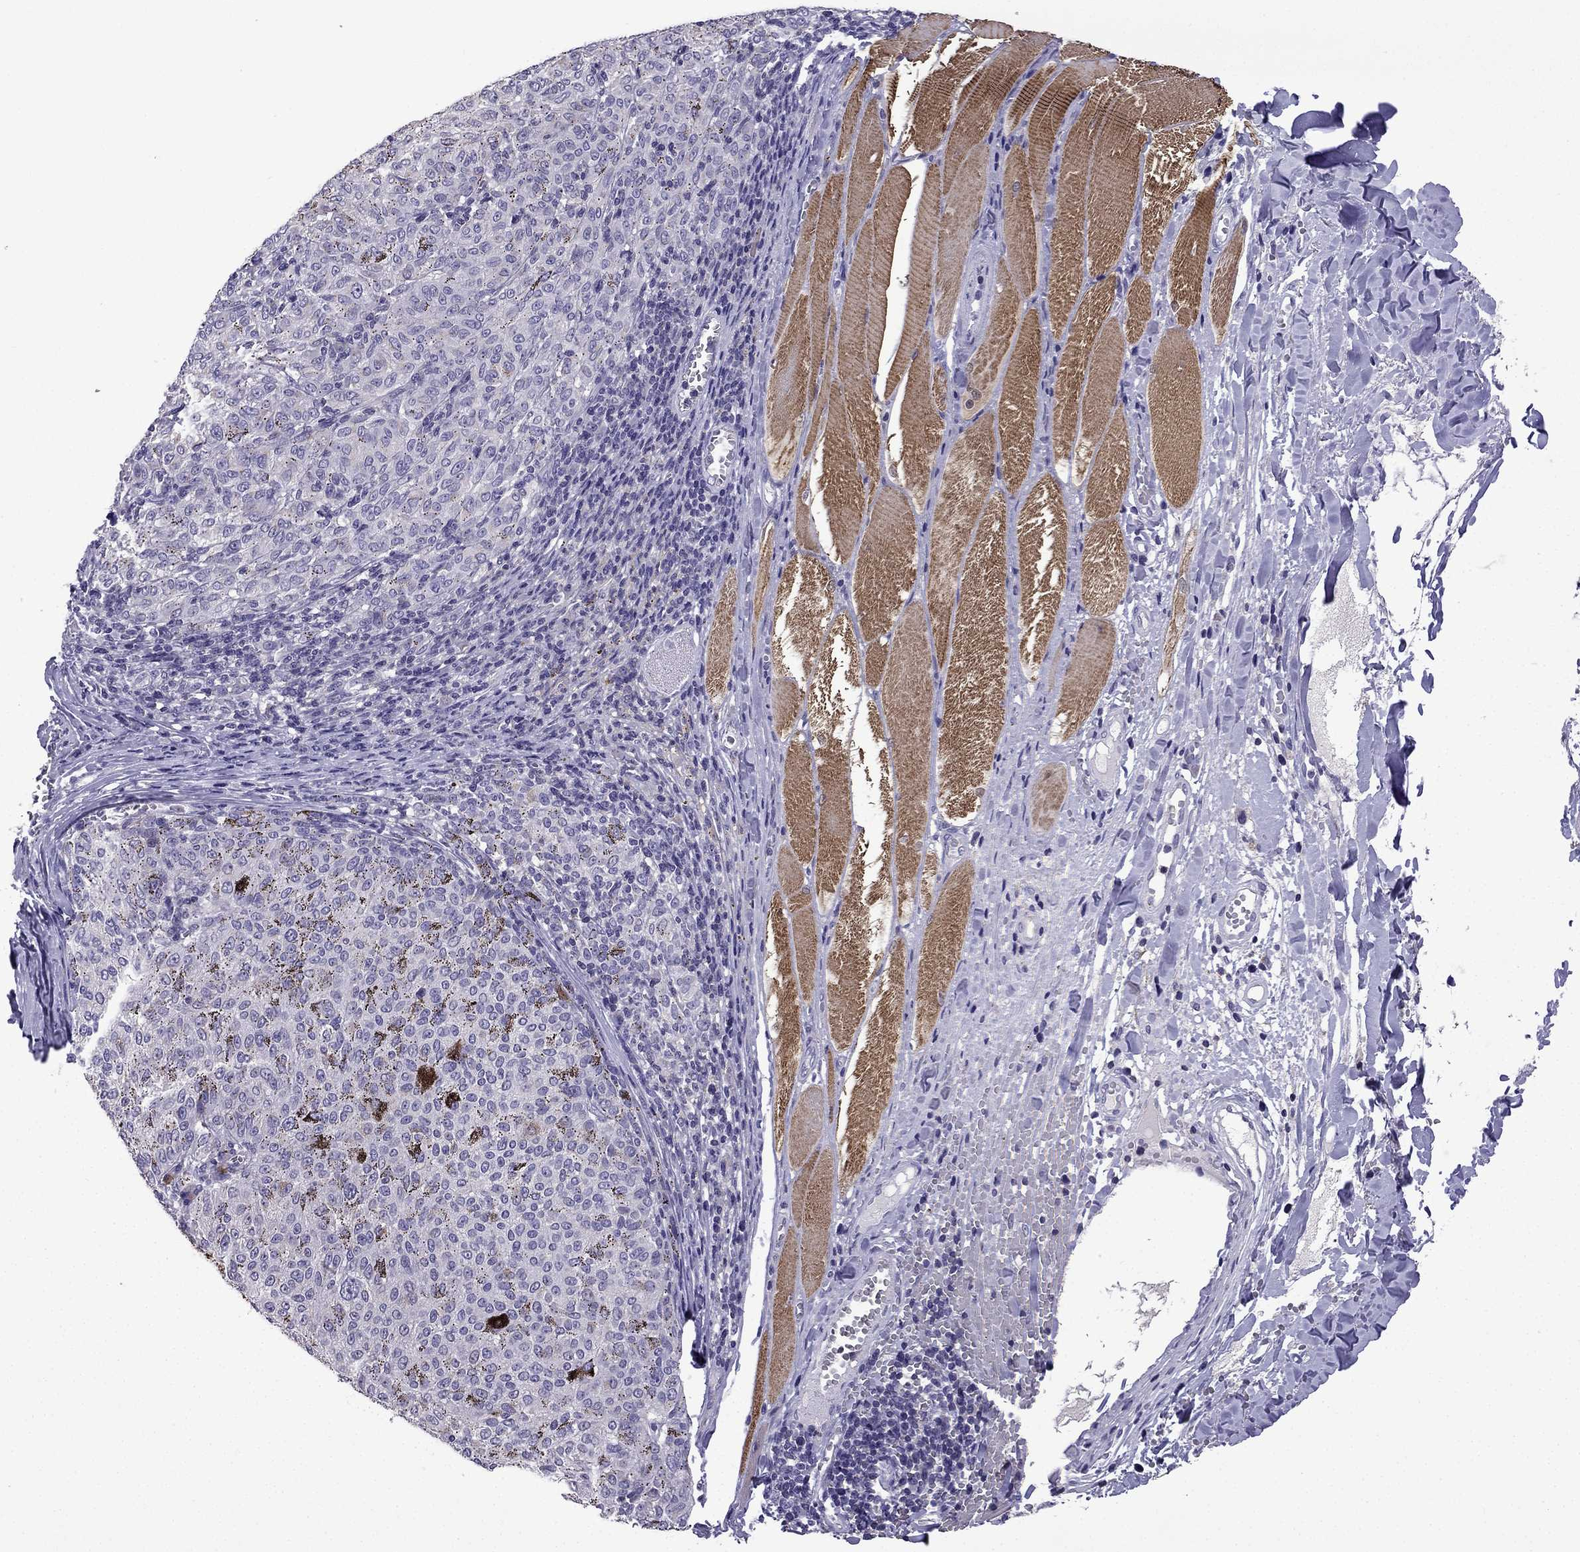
{"staining": {"intensity": "negative", "quantity": "none", "location": "none"}, "tissue": "melanoma", "cell_type": "Tumor cells", "image_type": "cancer", "snomed": [{"axis": "morphology", "description": "Malignant melanoma, NOS"}, {"axis": "topography", "description": "Skin"}], "caption": "Immunohistochemistry (IHC) micrograph of melanoma stained for a protein (brown), which reveals no staining in tumor cells.", "gene": "TTN", "patient": {"sex": "female", "age": 72}}